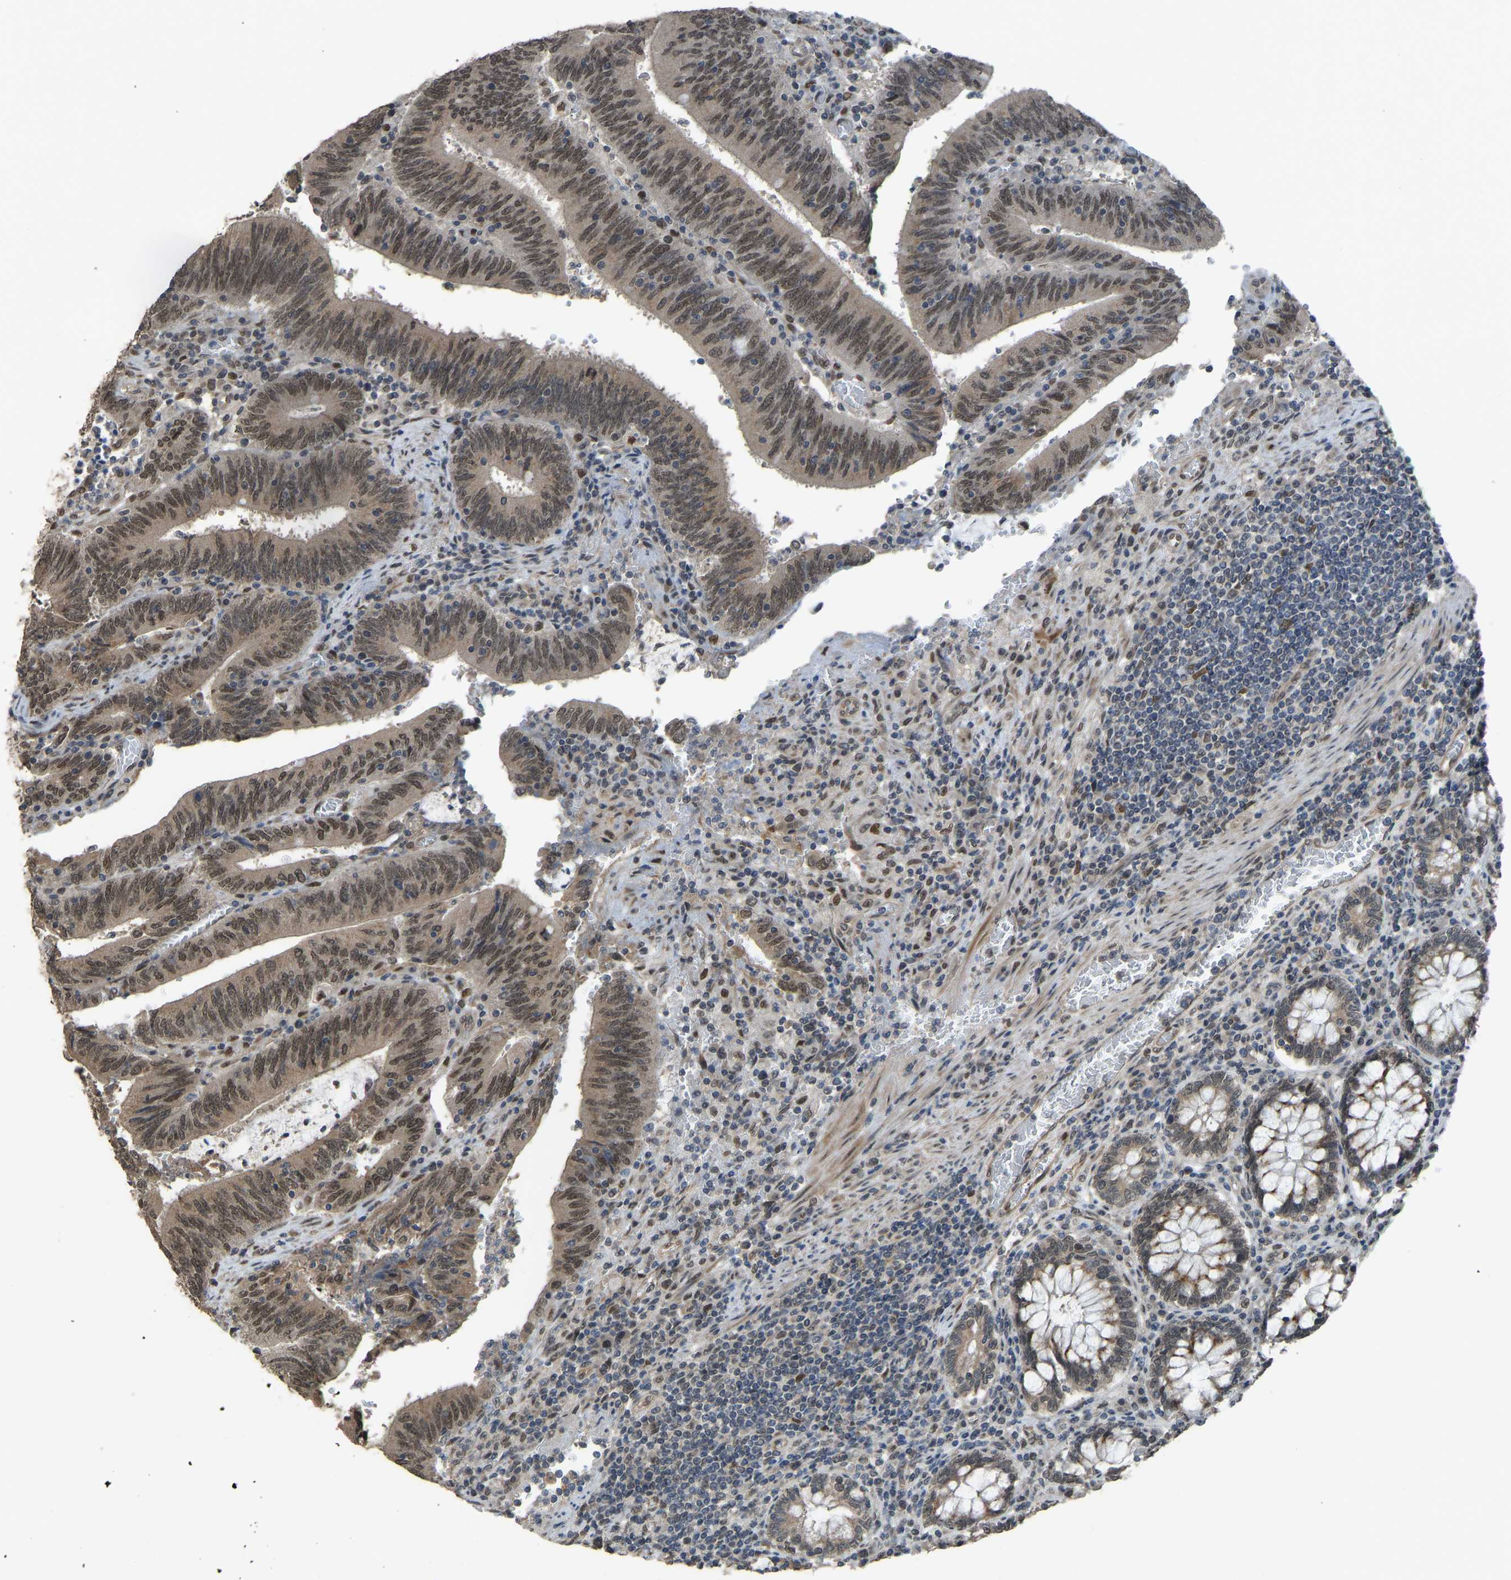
{"staining": {"intensity": "weak", "quantity": ">75%", "location": "cytoplasmic/membranous,nuclear"}, "tissue": "colorectal cancer", "cell_type": "Tumor cells", "image_type": "cancer", "snomed": [{"axis": "morphology", "description": "Normal tissue, NOS"}, {"axis": "morphology", "description": "Adenocarcinoma, NOS"}, {"axis": "topography", "description": "Rectum"}], "caption": "Adenocarcinoma (colorectal) tissue displays weak cytoplasmic/membranous and nuclear staining in about >75% of tumor cells, visualized by immunohistochemistry.", "gene": "KPNA6", "patient": {"sex": "female", "age": 66}}